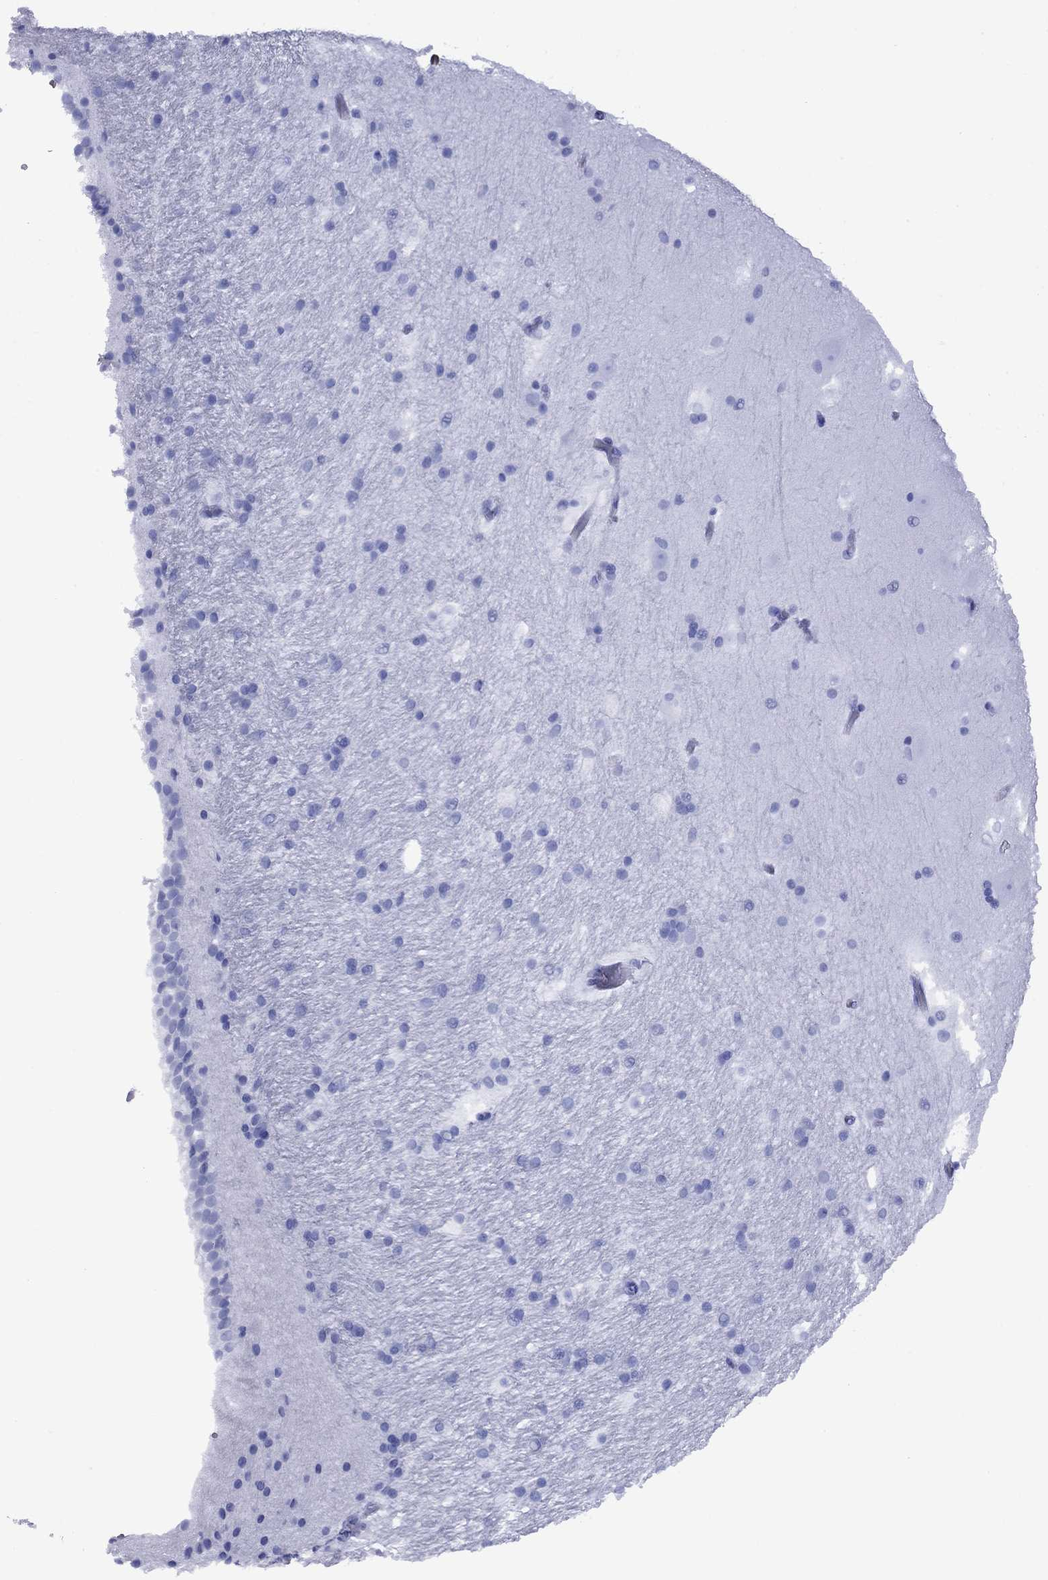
{"staining": {"intensity": "negative", "quantity": "none", "location": "none"}, "tissue": "hippocampus", "cell_type": "Glial cells", "image_type": "normal", "snomed": [{"axis": "morphology", "description": "Normal tissue, NOS"}, {"axis": "topography", "description": "Hippocampus"}], "caption": "High power microscopy photomicrograph of an immunohistochemistry image of benign hippocampus, revealing no significant positivity in glial cells. (DAB IHC with hematoxylin counter stain).", "gene": "APOA2", "patient": {"sex": "male", "age": 51}}